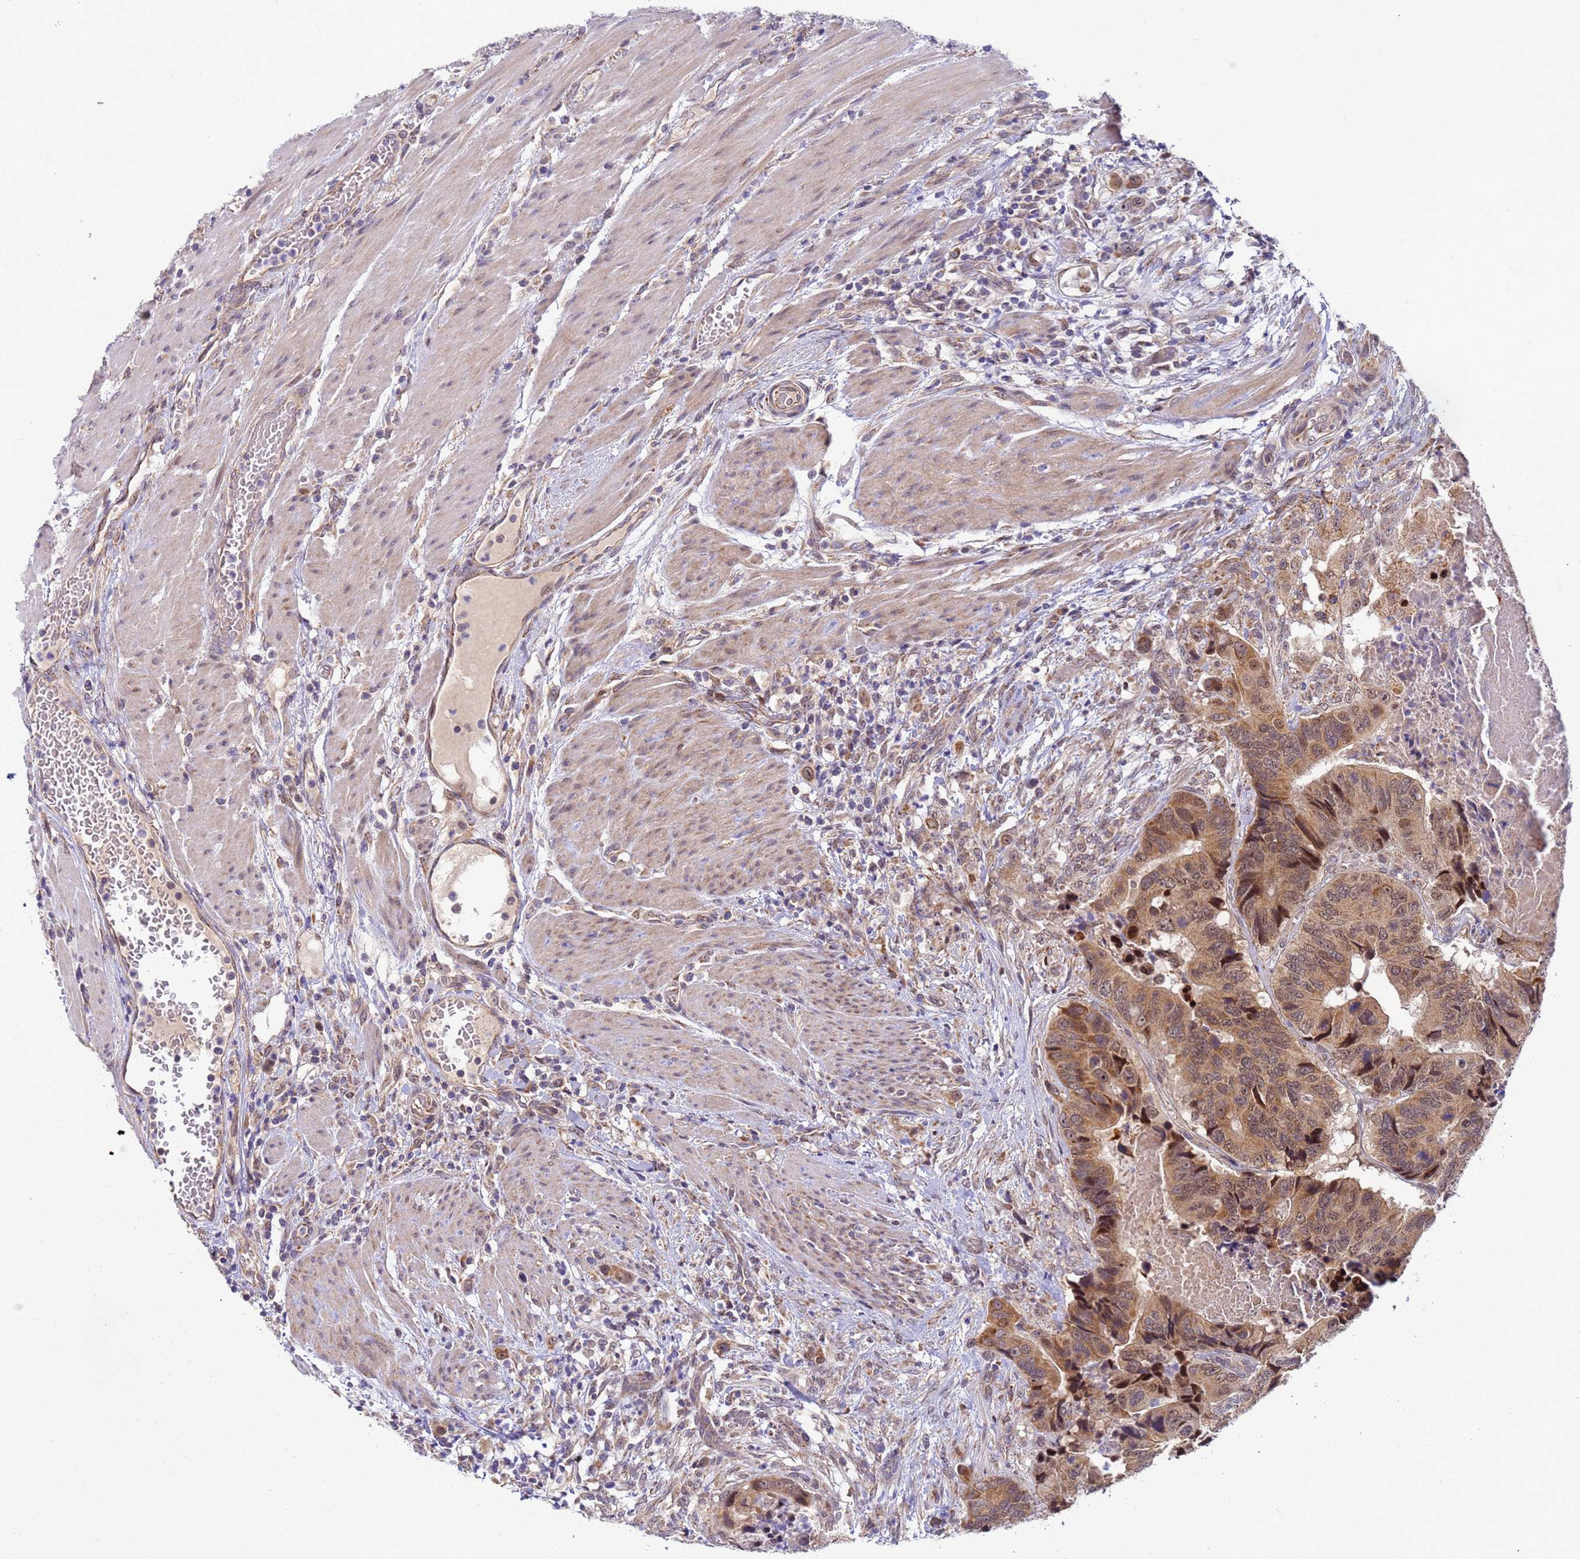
{"staining": {"intensity": "moderate", "quantity": ">75%", "location": "cytoplasmic/membranous,nuclear"}, "tissue": "colorectal cancer", "cell_type": "Tumor cells", "image_type": "cancer", "snomed": [{"axis": "morphology", "description": "Adenocarcinoma, NOS"}, {"axis": "topography", "description": "Colon"}], "caption": "IHC (DAB (3,3'-diaminobenzidine)) staining of human colorectal cancer (adenocarcinoma) displays moderate cytoplasmic/membranous and nuclear protein positivity in about >75% of tumor cells. (Stains: DAB in brown, nuclei in blue, Microscopy: brightfield microscopy at high magnification).", "gene": "RAPGEF3", "patient": {"sex": "male", "age": 84}}